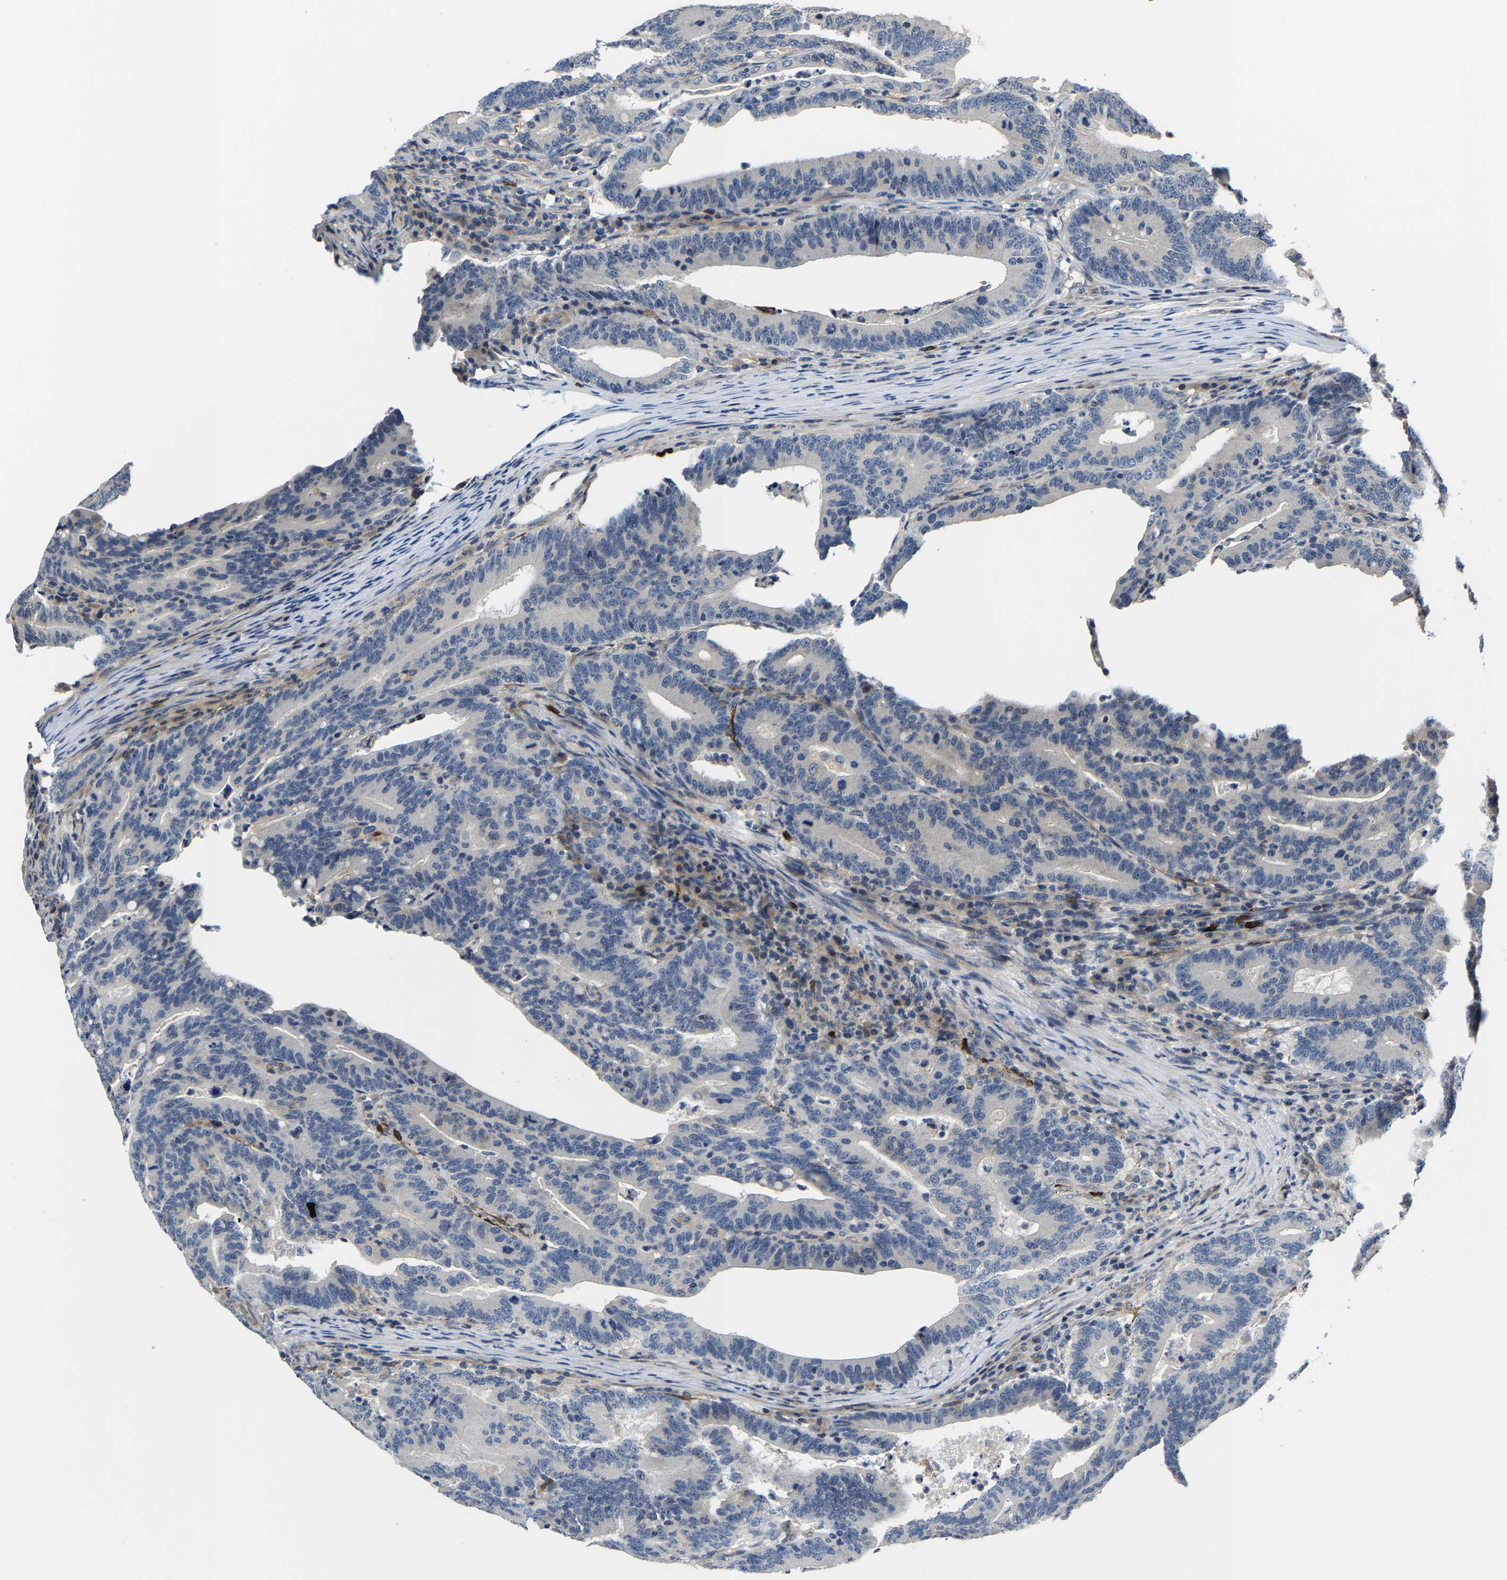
{"staining": {"intensity": "negative", "quantity": "none", "location": "none"}, "tissue": "colorectal cancer", "cell_type": "Tumor cells", "image_type": "cancer", "snomed": [{"axis": "morphology", "description": "Adenocarcinoma, NOS"}, {"axis": "topography", "description": "Colon"}], "caption": "Immunohistochemistry of human colorectal adenocarcinoma demonstrates no positivity in tumor cells.", "gene": "AGBL3", "patient": {"sex": "female", "age": 66}}